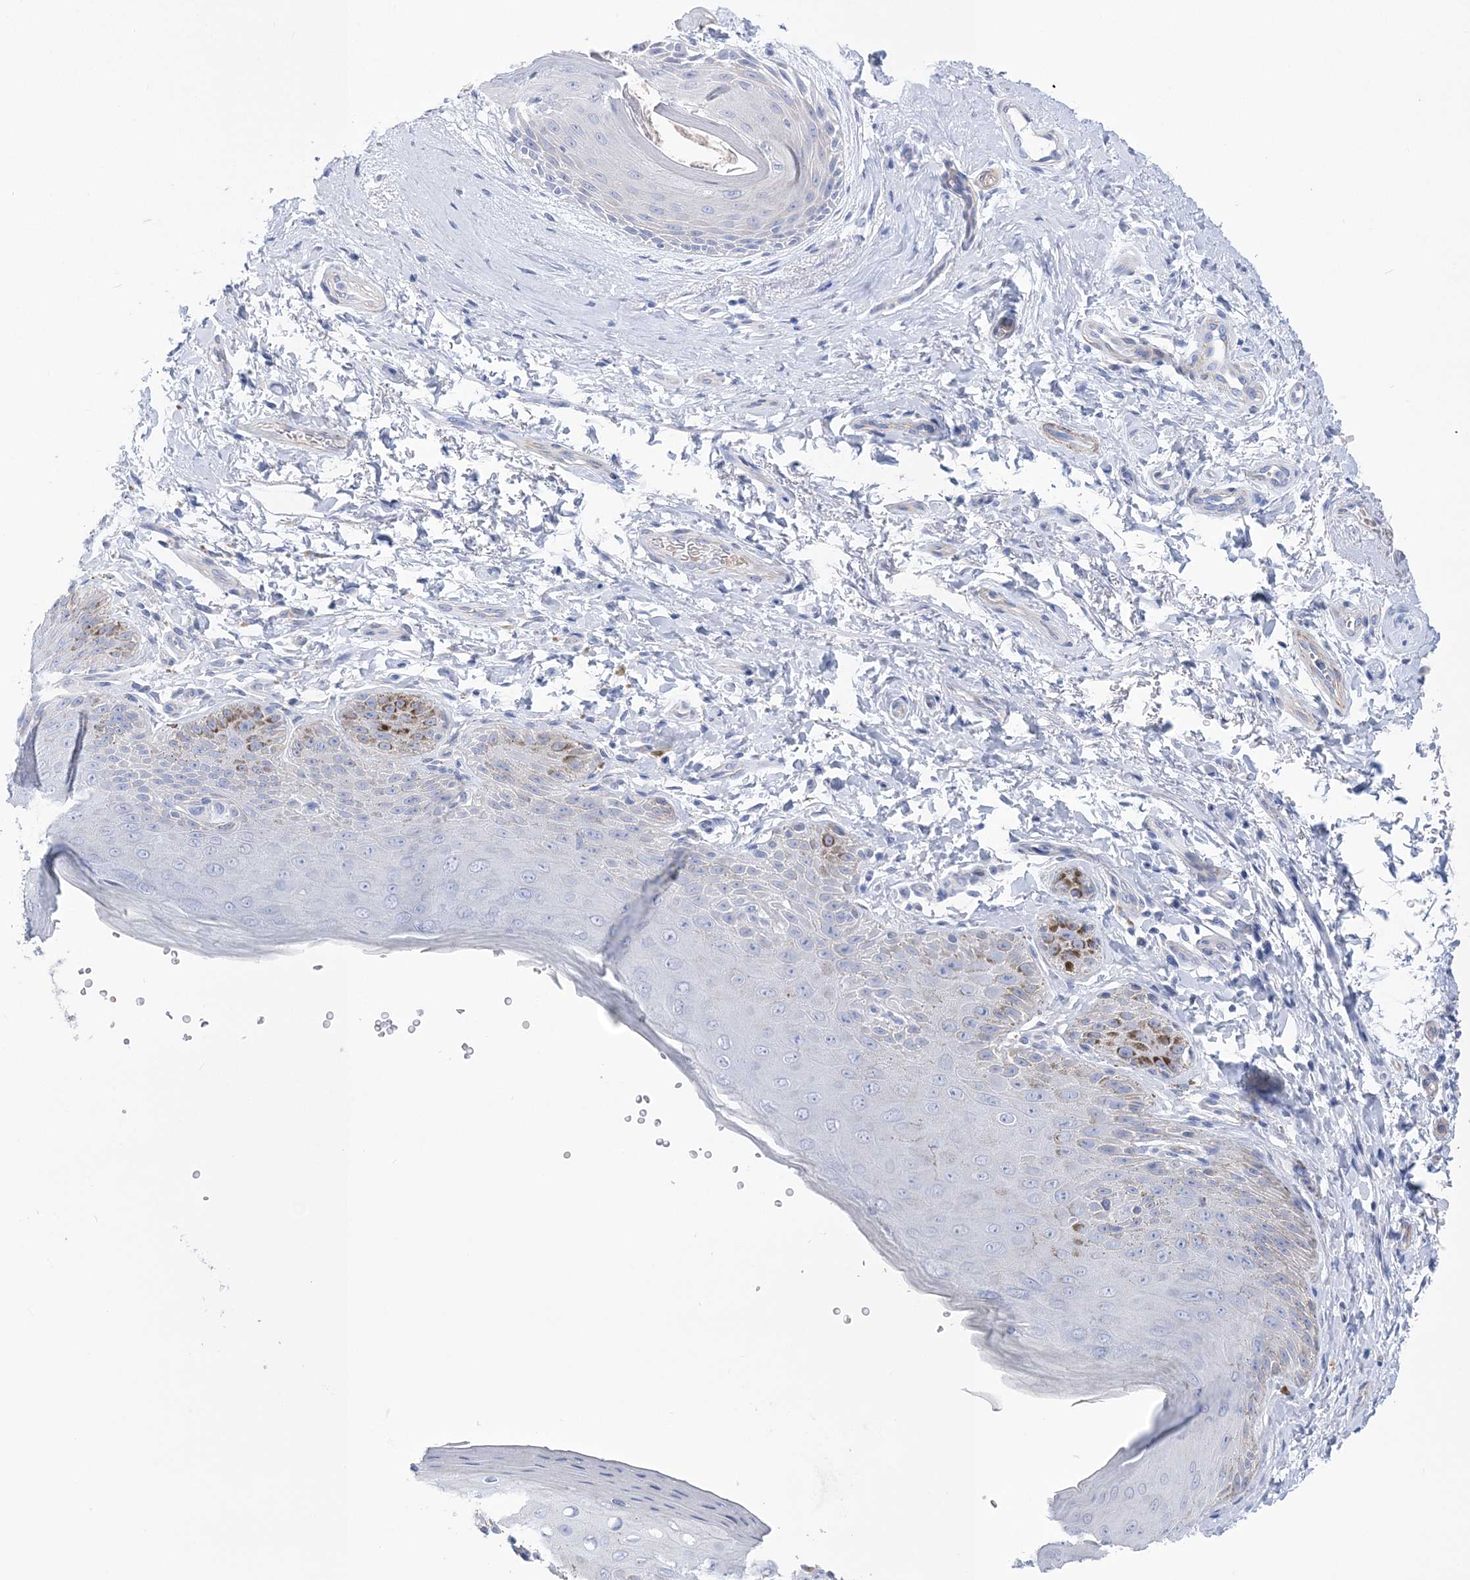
{"staining": {"intensity": "moderate", "quantity": "<25%", "location": "cytoplasmic/membranous"}, "tissue": "skin", "cell_type": "Epidermal cells", "image_type": "normal", "snomed": [{"axis": "morphology", "description": "Normal tissue, NOS"}, {"axis": "topography", "description": "Anal"}], "caption": "The photomicrograph displays staining of benign skin, revealing moderate cytoplasmic/membranous protein expression (brown color) within epidermal cells.", "gene": "WDR74", "patient": {"sex": "male", "age": 44}}